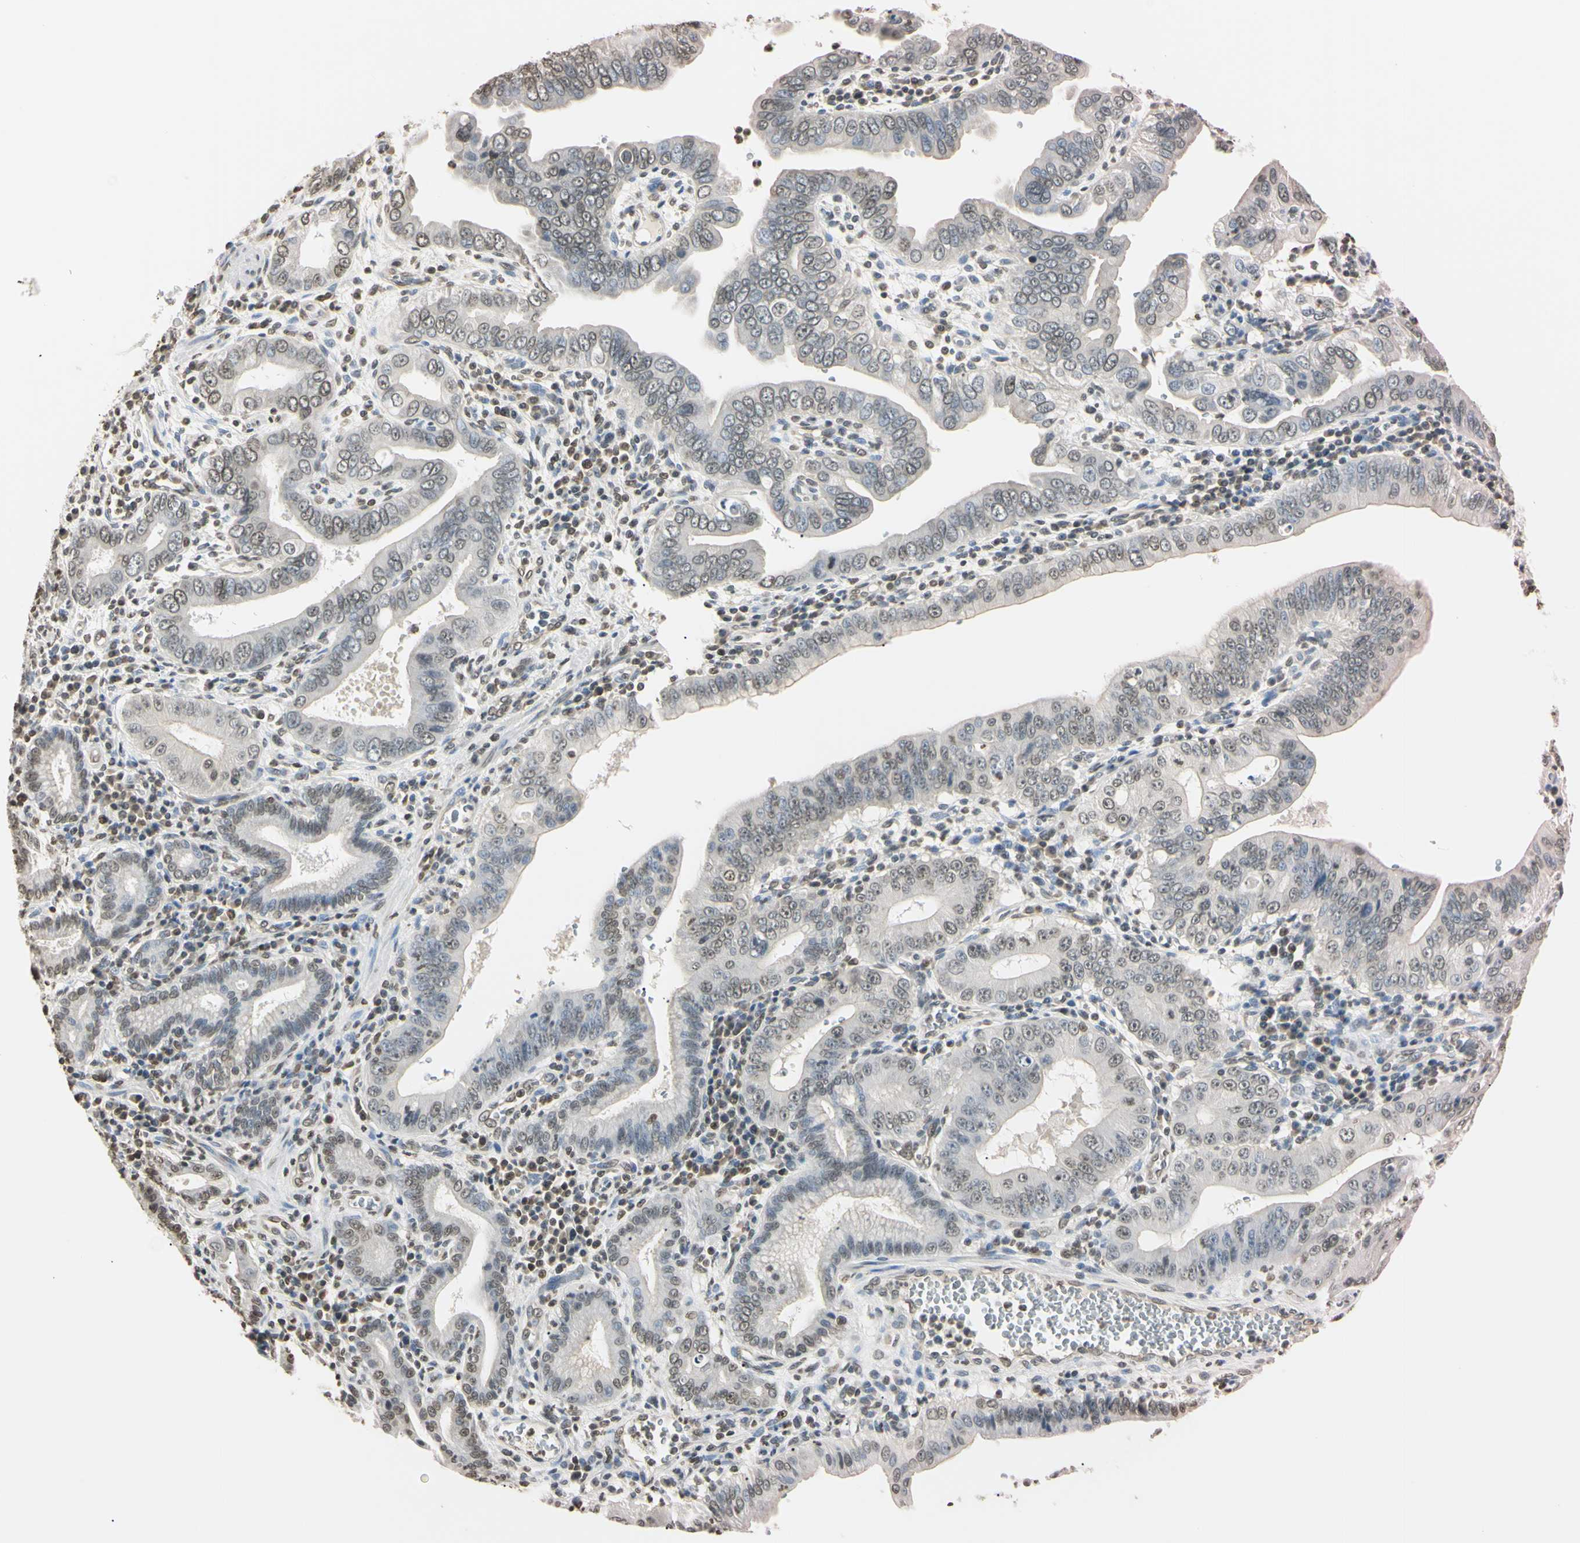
{"staining": {"intensity": "weak", "quantity": "25%-75%", "location": "nuclear"}, "tissue": "pancreatic cancer", "cell_type": "Tumor cells", "image_type": "cancer", "snomed": [{"axis": "morphology", "description": "Normal tissue, NOS"}, {"axis": "topography", "description": "Lymph node"}], "caption": "There is low levels of weak nuclear expression in tumor cells of pancreatic cancer, as demonstrated by immunohistochemical staining (brown color).", "gene": "CDC45", "patient": {"sex": "male", "age": 50}}